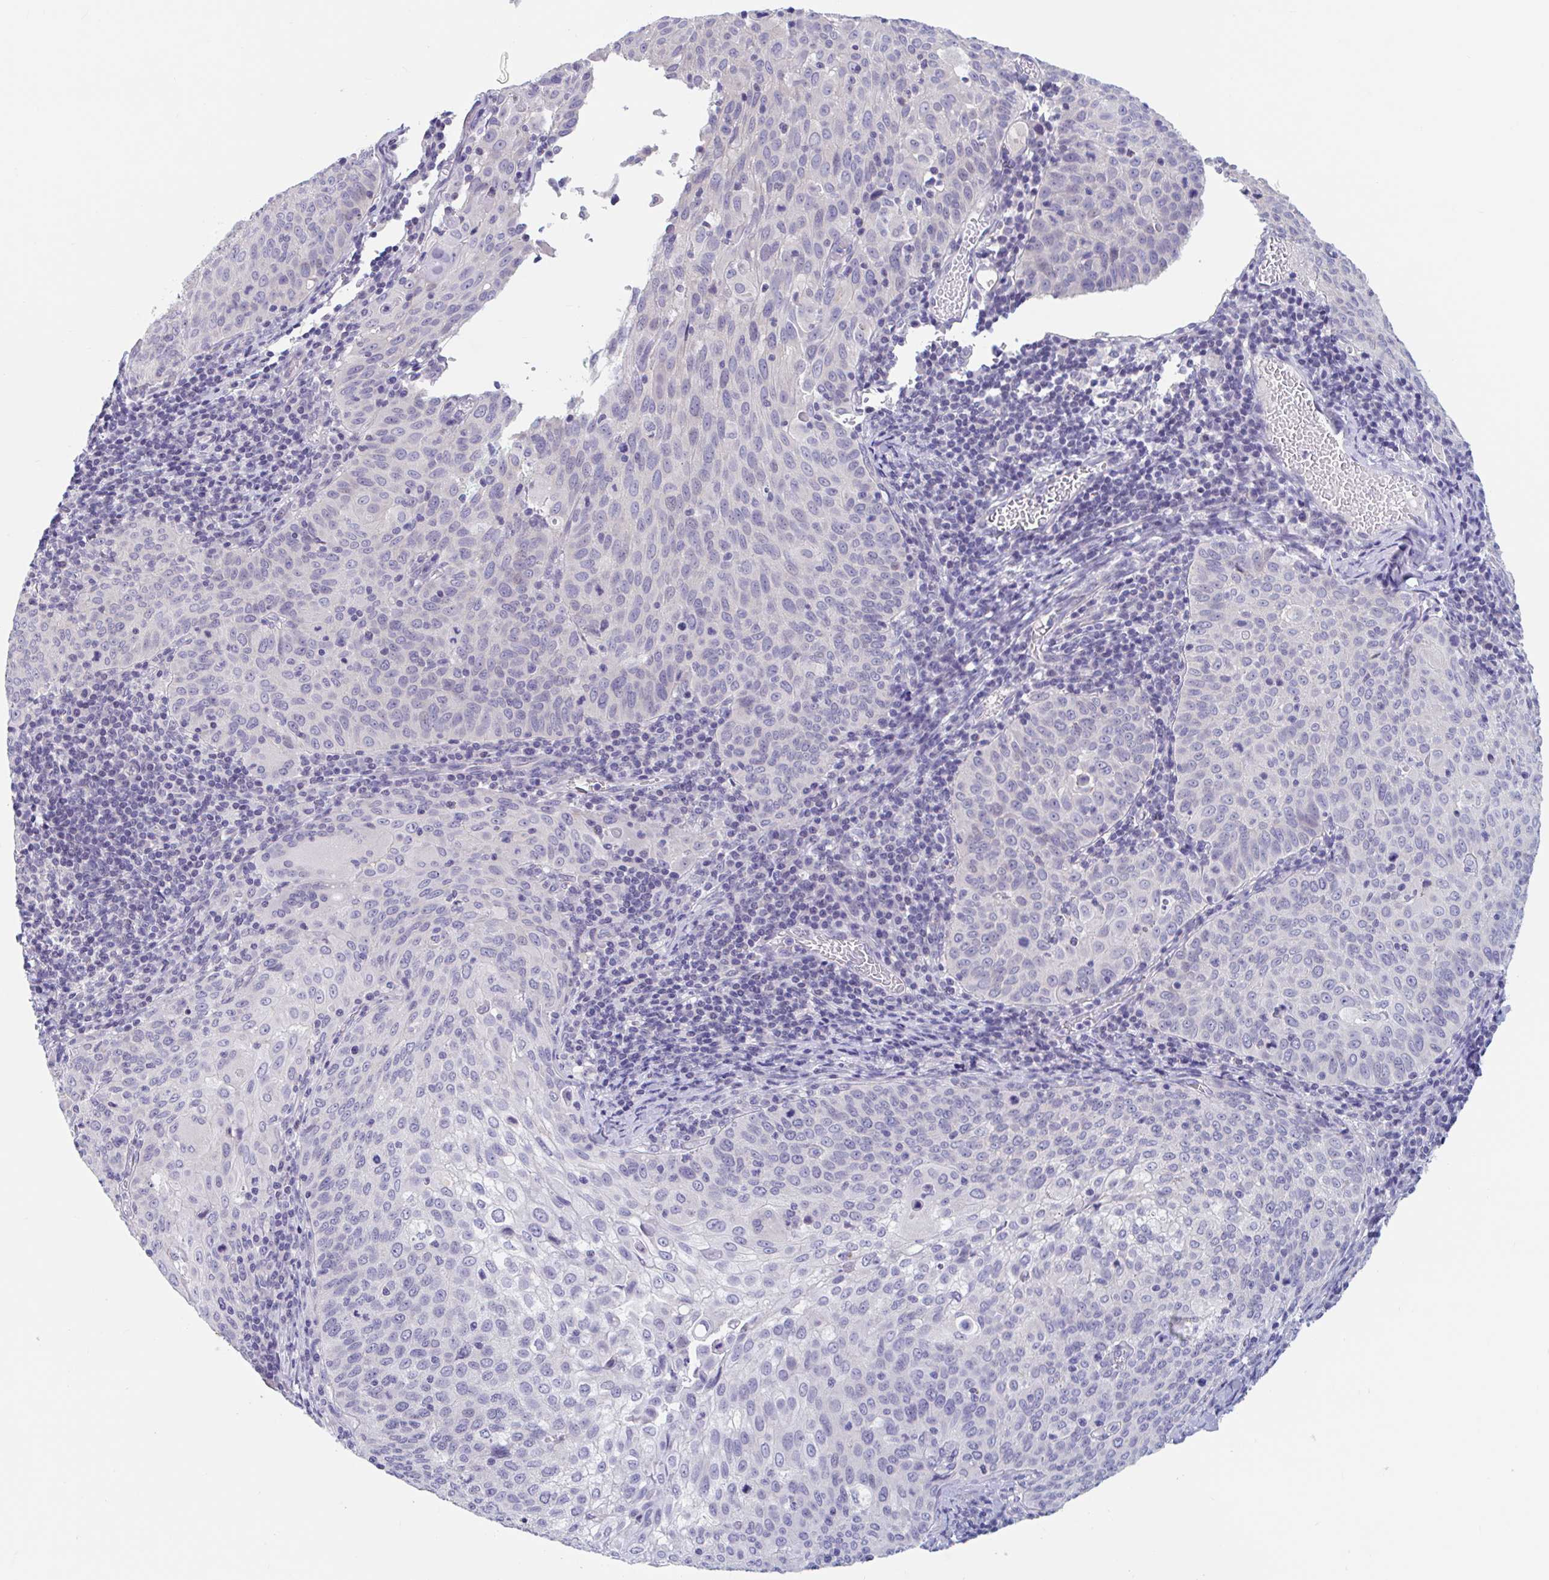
{"staining": {"intensity": "negative", "quantity": "none", "location": "none"}, "tissue": "cervical cancer", "cell_type": "Tumor cells", "image_type": "cancer", "snomed": [{"axis": "morphology", "description": "Squamous cell carcinoma, NOS"}, {"axis": "topography", "description": "Cervix"}], "caption": "Tumor cells show no significant protein staining in cervical squamous cell carcinoma.", "gene": "UNKL", "patient": {"sex": "female", "age": 65}}